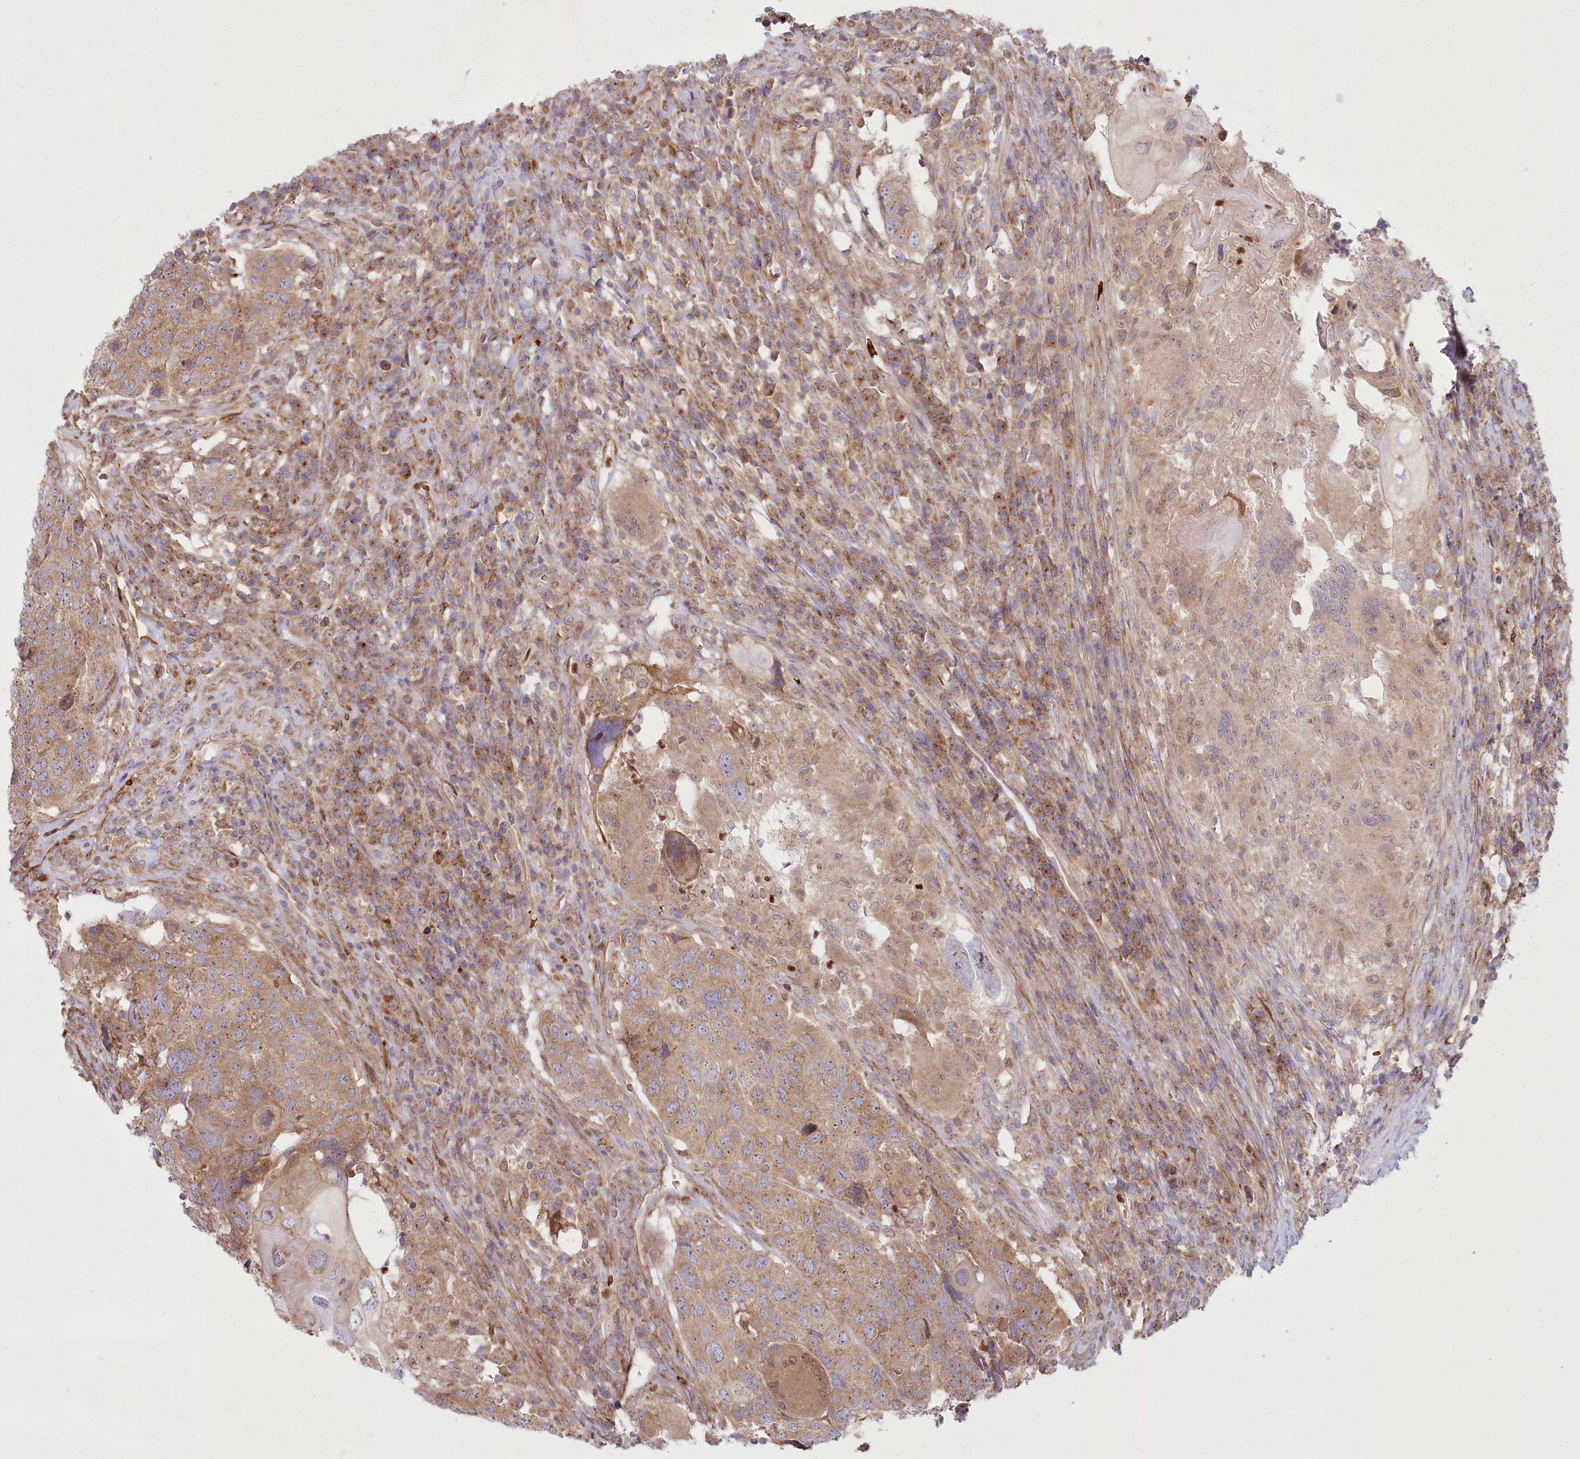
{"staining": {"intensity": "weak", "quantity": ">75%", "location": "cytoplasmic/membranous"}, "tissue": "head and neck cancer", "cell_type": "Tumor cells", "image_type": "cancer", "snomed": [{"axis": "morphology", "description": "Squamous cell carcinoma, NOS"}, {"axis": "topography", "description": "Head-Neck"}], "caption": "Immunohistochemistry (IHC) histopathology image of neoplastic tissue: human head and neck cancer stained using IHC exhibits low levels of weak protein expression localized specifically in the cytoplasmic/membranous of tumor cells, appearing as a cytoplasmic/membranous brown color.", "gene": "COMMD3", "patient": {"sex": "male", "age": 66}}